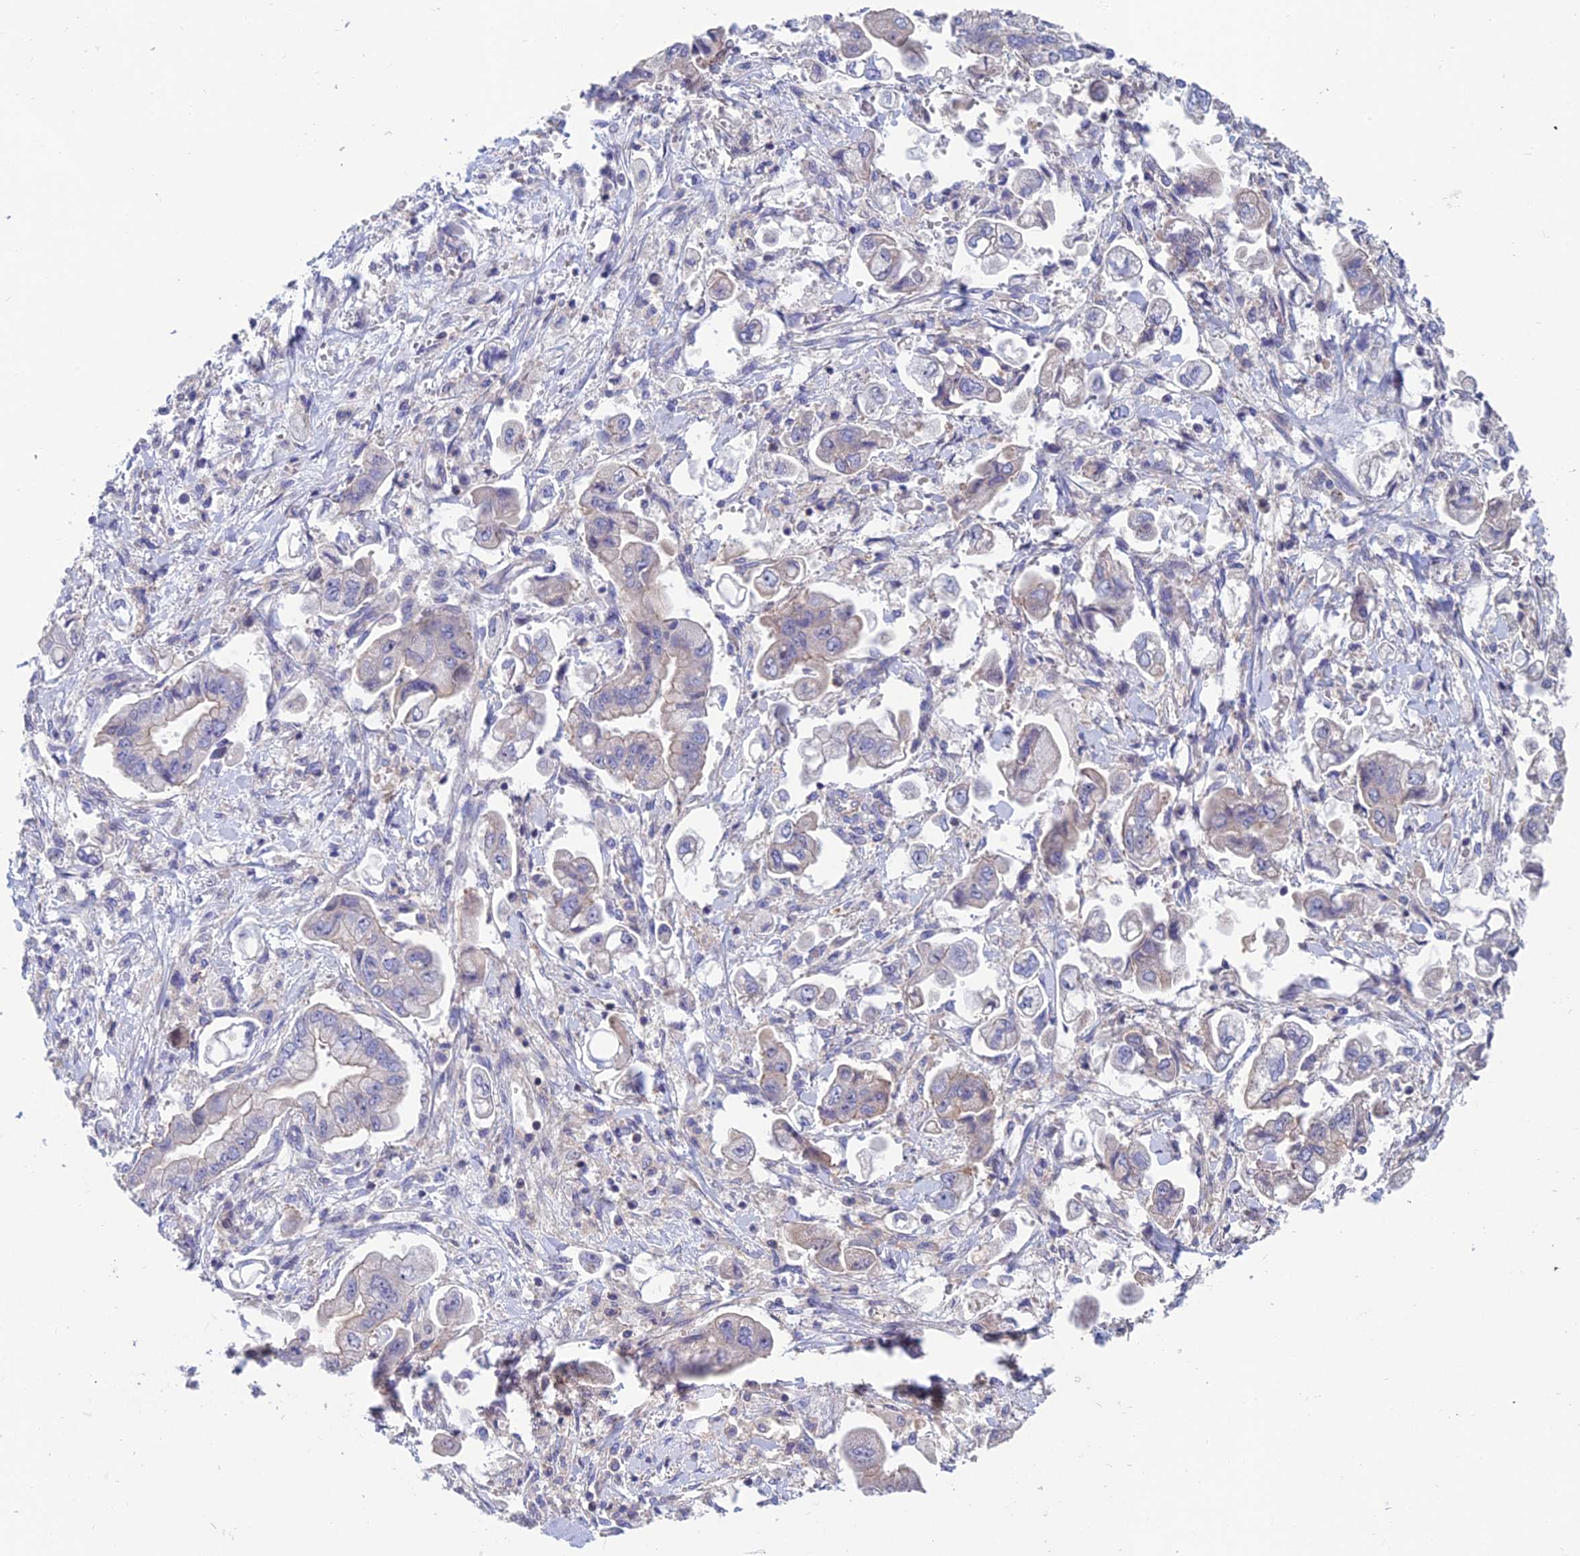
{"staining": {"intensity": "weak", "quantity": "<25%", "location": "cytoplasmic/membranous"}, "tissue": "stomach cancer", "cell_type": "Tumor cells", "image_type": "cancer", "snomed": [{"axis": "morphology", "description": "Adenocarcinoma, NOS"}, {"axis": "topography", "description": "Stomach"}], "caption": "Stomach adenocarcinoma was stained to show a protein in brown. There is no significant expression in tumor cells.", "gene": "USP37", "patient": {"sex": "male", "age": 62}}